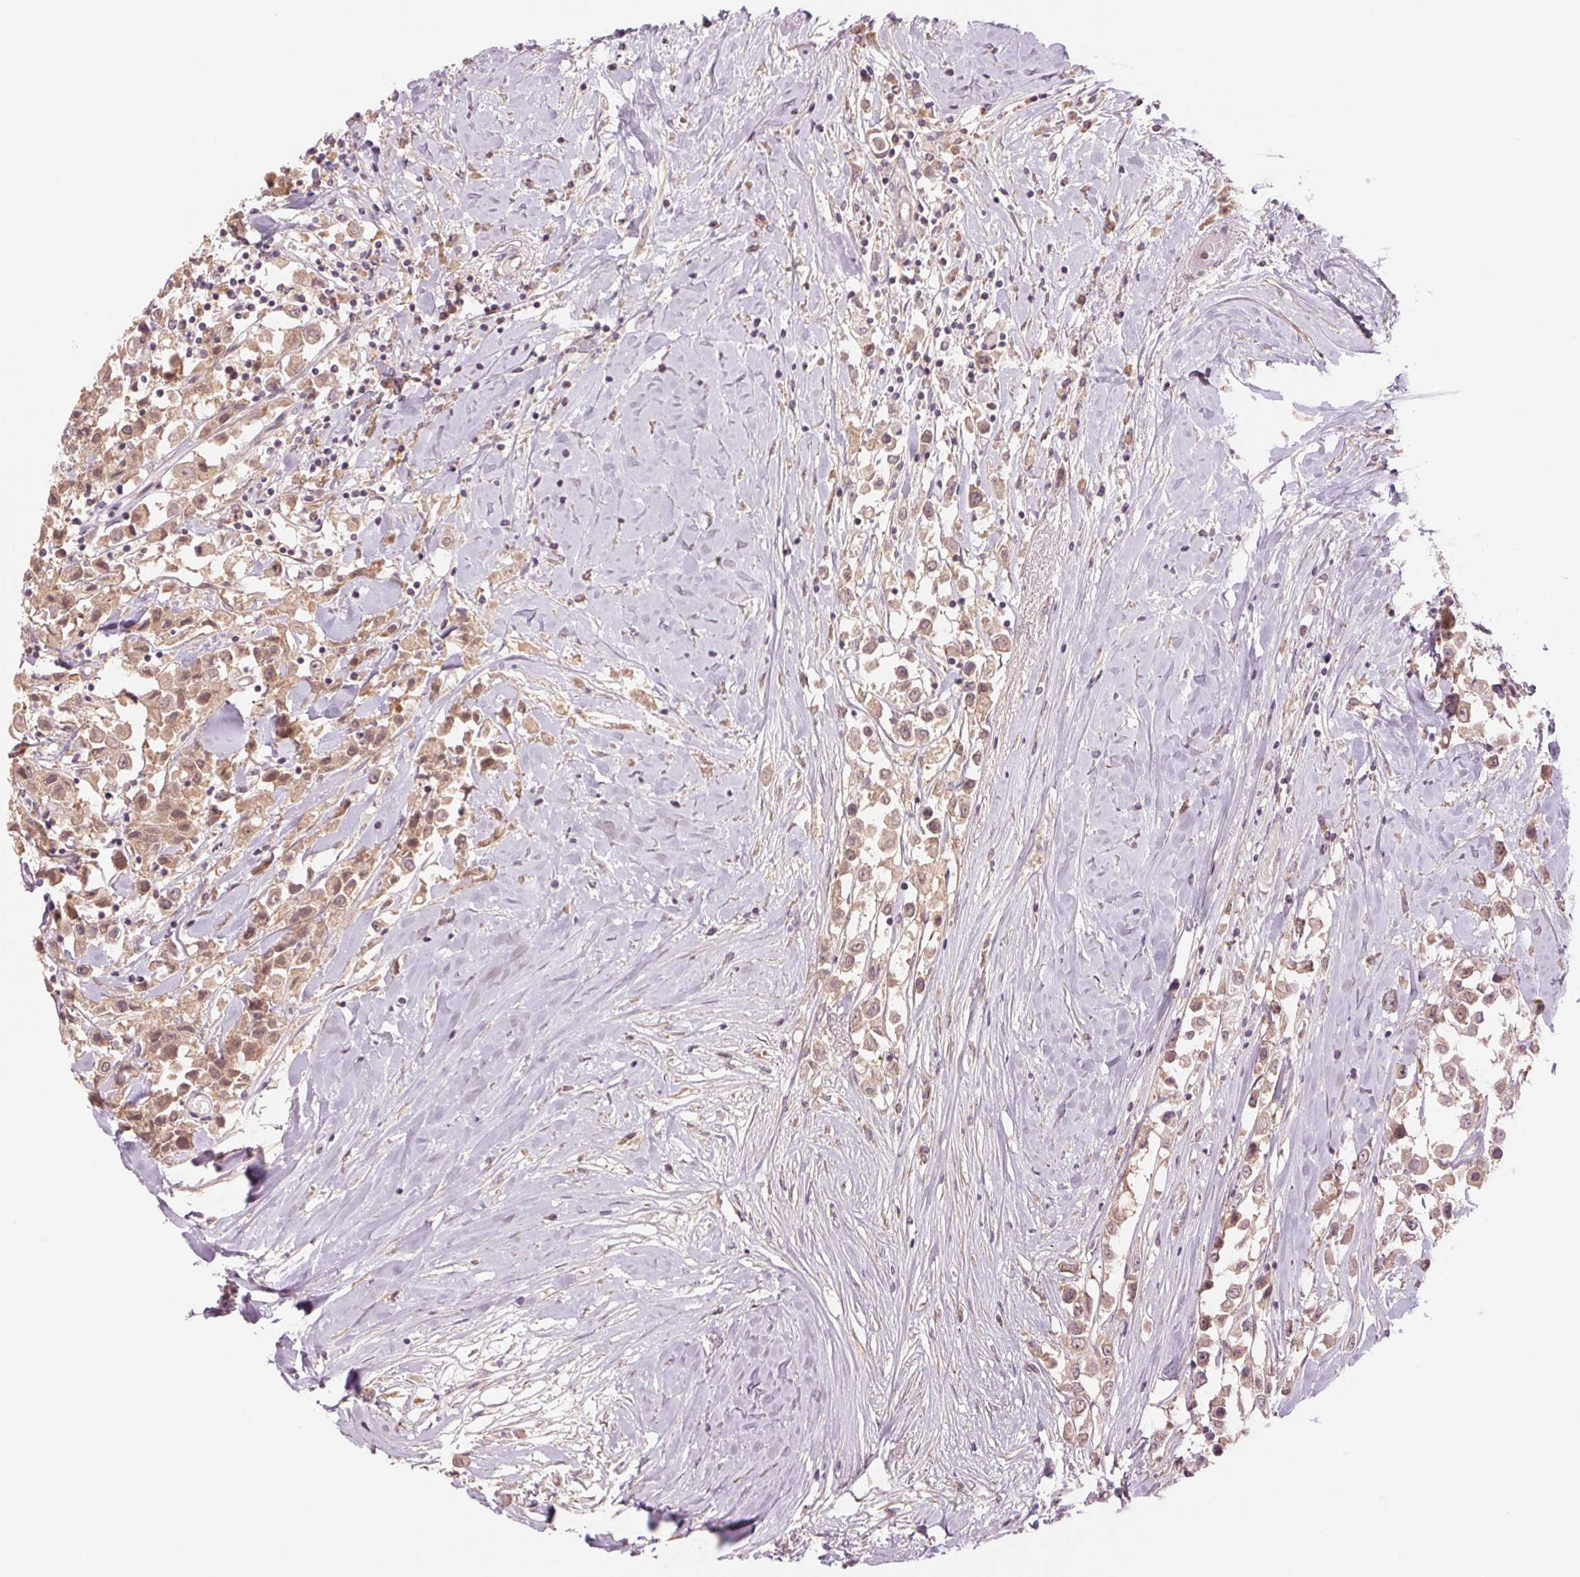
{"staining": {"intensity": "weak", "quantity": "25%-75%", "location": "cytoplasmic/membranous"}, "tissue": "breast cancer", "cell_type": "Tumor cells", "image_type": "cancer", "snomed": [{"axis": "morphology", "description": "Duct carcinoma"}, {"axis": "topography", "description": "Breast"}], "caption": "Immunohistochemistry (IHC) histopathology image of neoplastic tissue: intraductal carcinoma (breast) stained using immunohistochemistry (IHC) reveals low levels of weak protein expression localized specifically in the cytoplasmic/membranous of tumor cells, appearing as a cytoplasmic/membranous brown color.", "gene": "PPIA", "patient": {"sex": "female", "age": 61}}